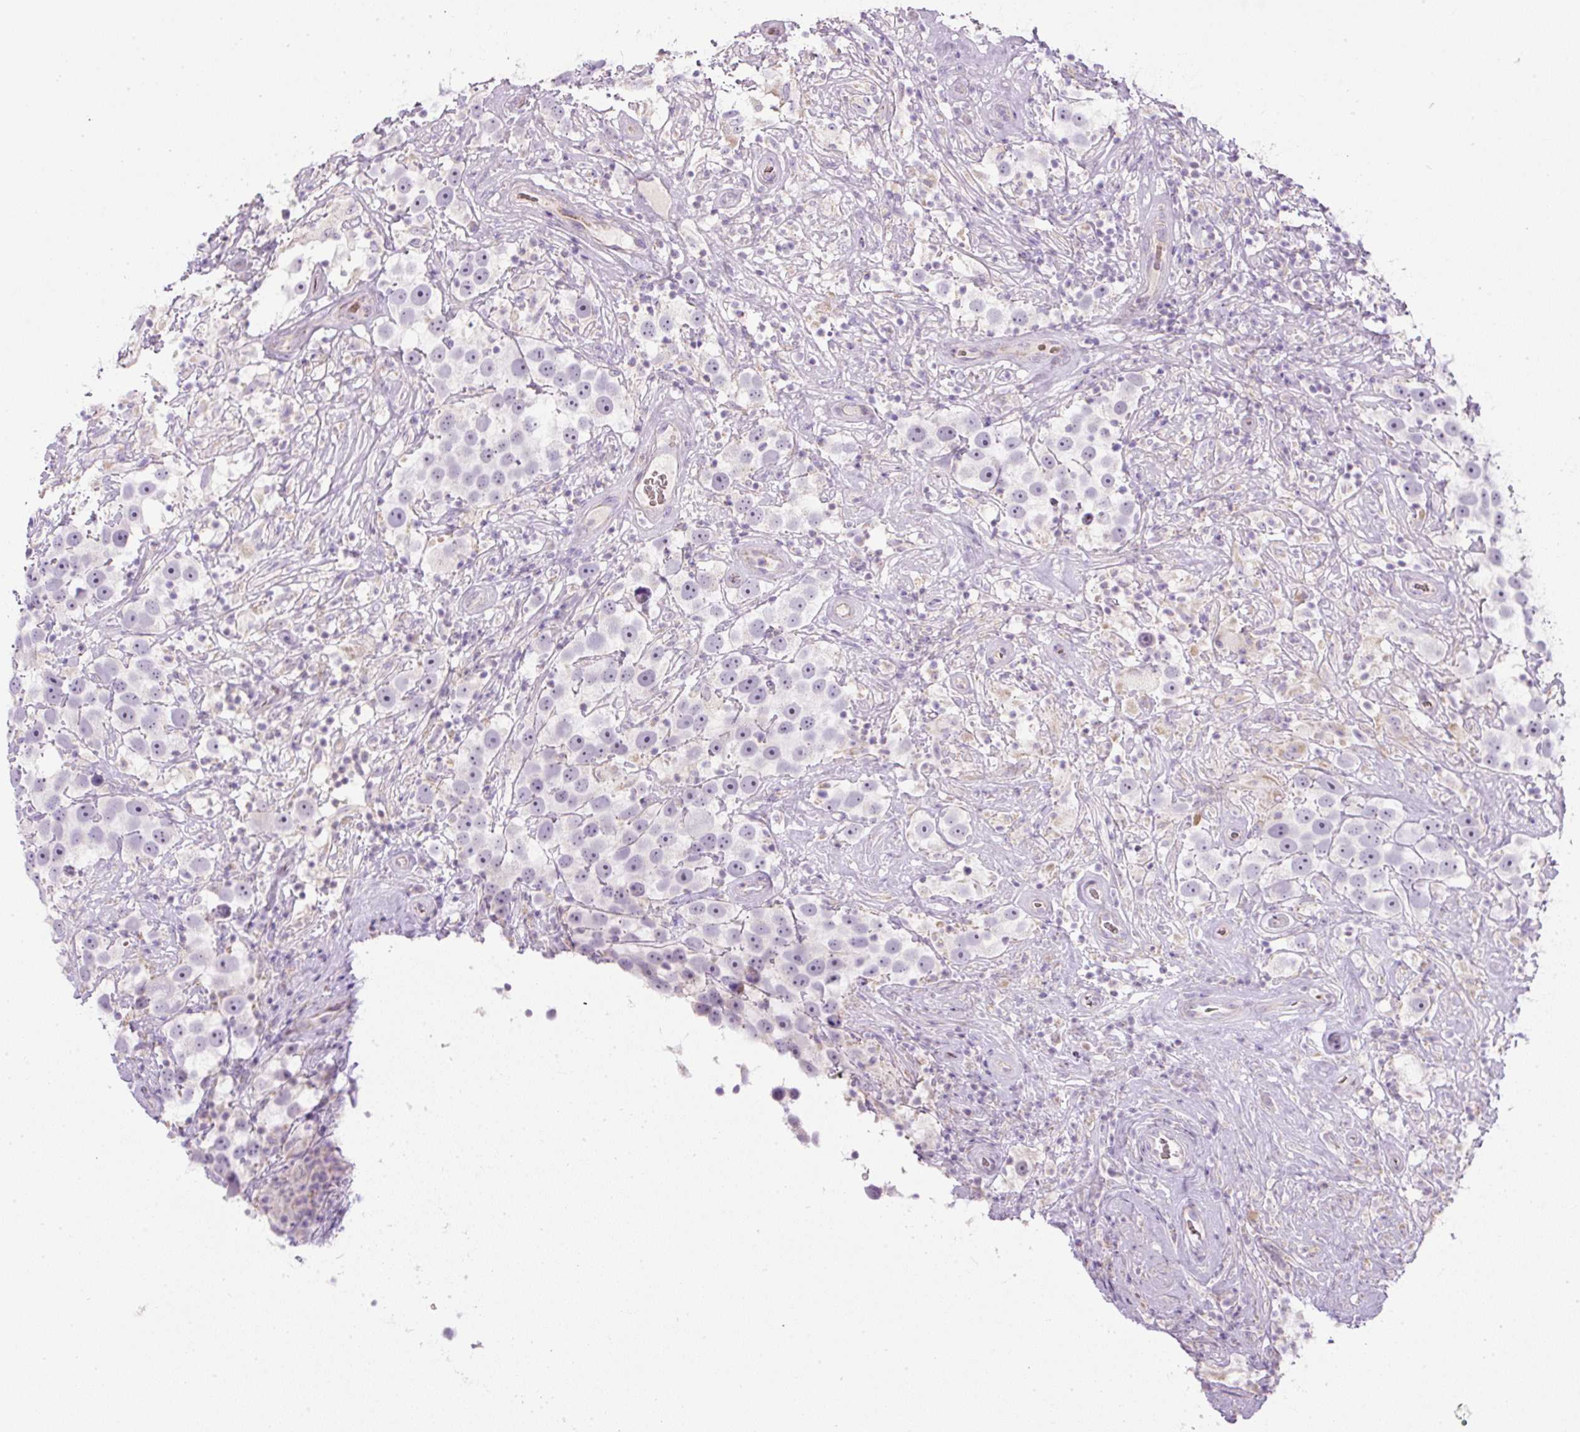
{"staining": {"intensity": "negative", "quantity": "none", "location": "none"}, "tissue": "testis cancer", "cell_type": "Tumor cells", "image_type": "cancer", "snomed": [{"axis": "morphology", "description": "Seminoma, NOS"}, {"axis": "topography", "description": "Testis"}], "caption": "High magnification brightfield microscopy of testis seminoma stained with DAB (3,3'-diaminobenzidine) (brown) and counterstained with hematoxylin (blue): tumor cells show no significant positivity.", "gene": "FGFBP3", "patient": {"sex": "male", "age": 49}}